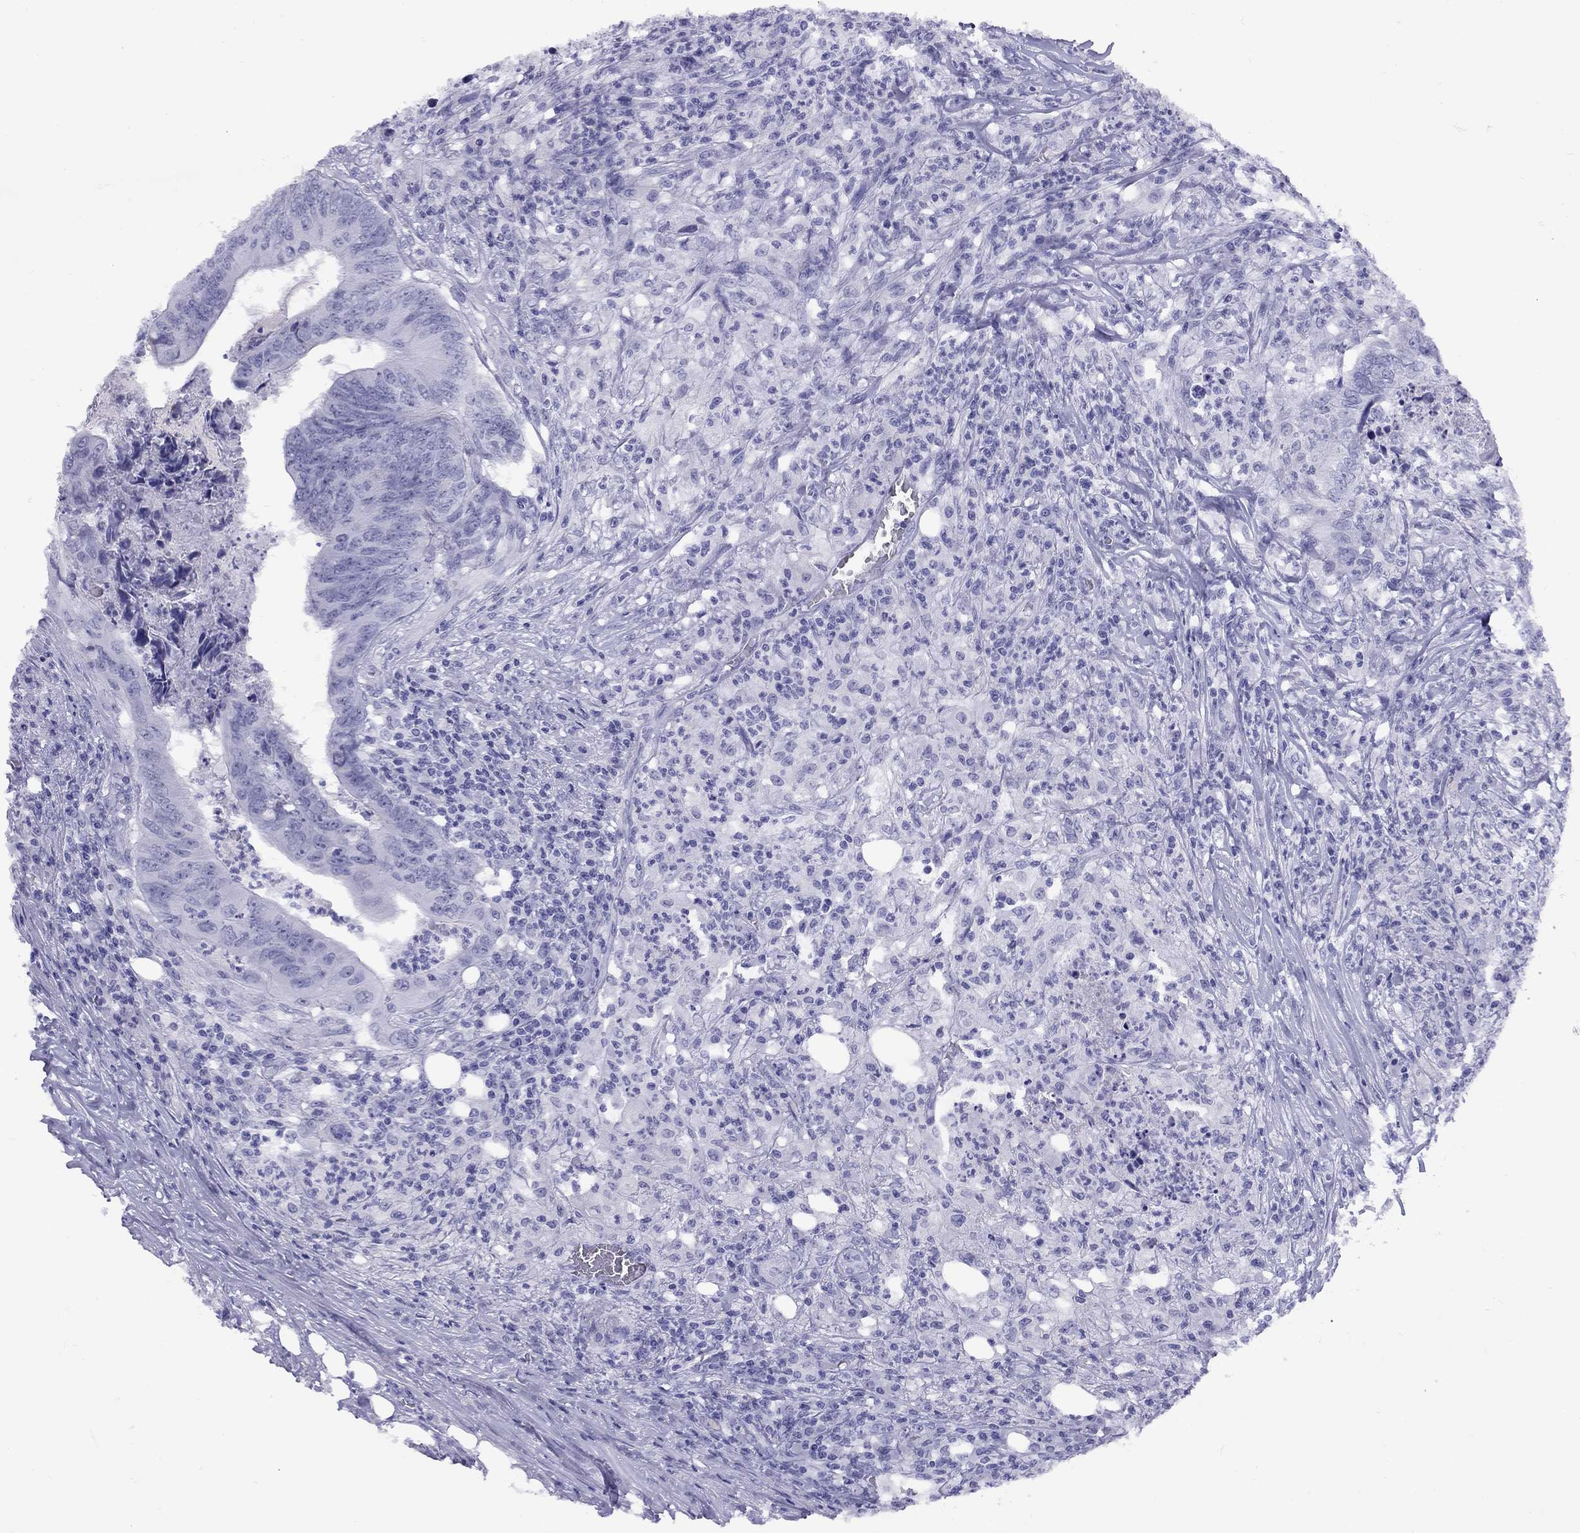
{"staining": {"intensity": "negative", "quantity": "none", "location": "none"}, "tissue": "colorectal cancer", "cell_type": "Tumor cells", "image_type": "cancer", "snomed": [{"axis": "morphology", "description": "Adenocarcinoma, NOS"}, {"axis": "topography", "description": "Colon"}], "caption": "A micrograph of colorectal adenocarcinoma stained for a protein shows no brown staining in tumor cells. Brightfield microscopy of immunohistochemistry (IHC) stained with DAB (3,3'-diaminobenzidine) (brown) and hematoxylin (blue), captured at high magnification.", "gene": "LYAR", "patient": {"sex": "male", "age": 84}}